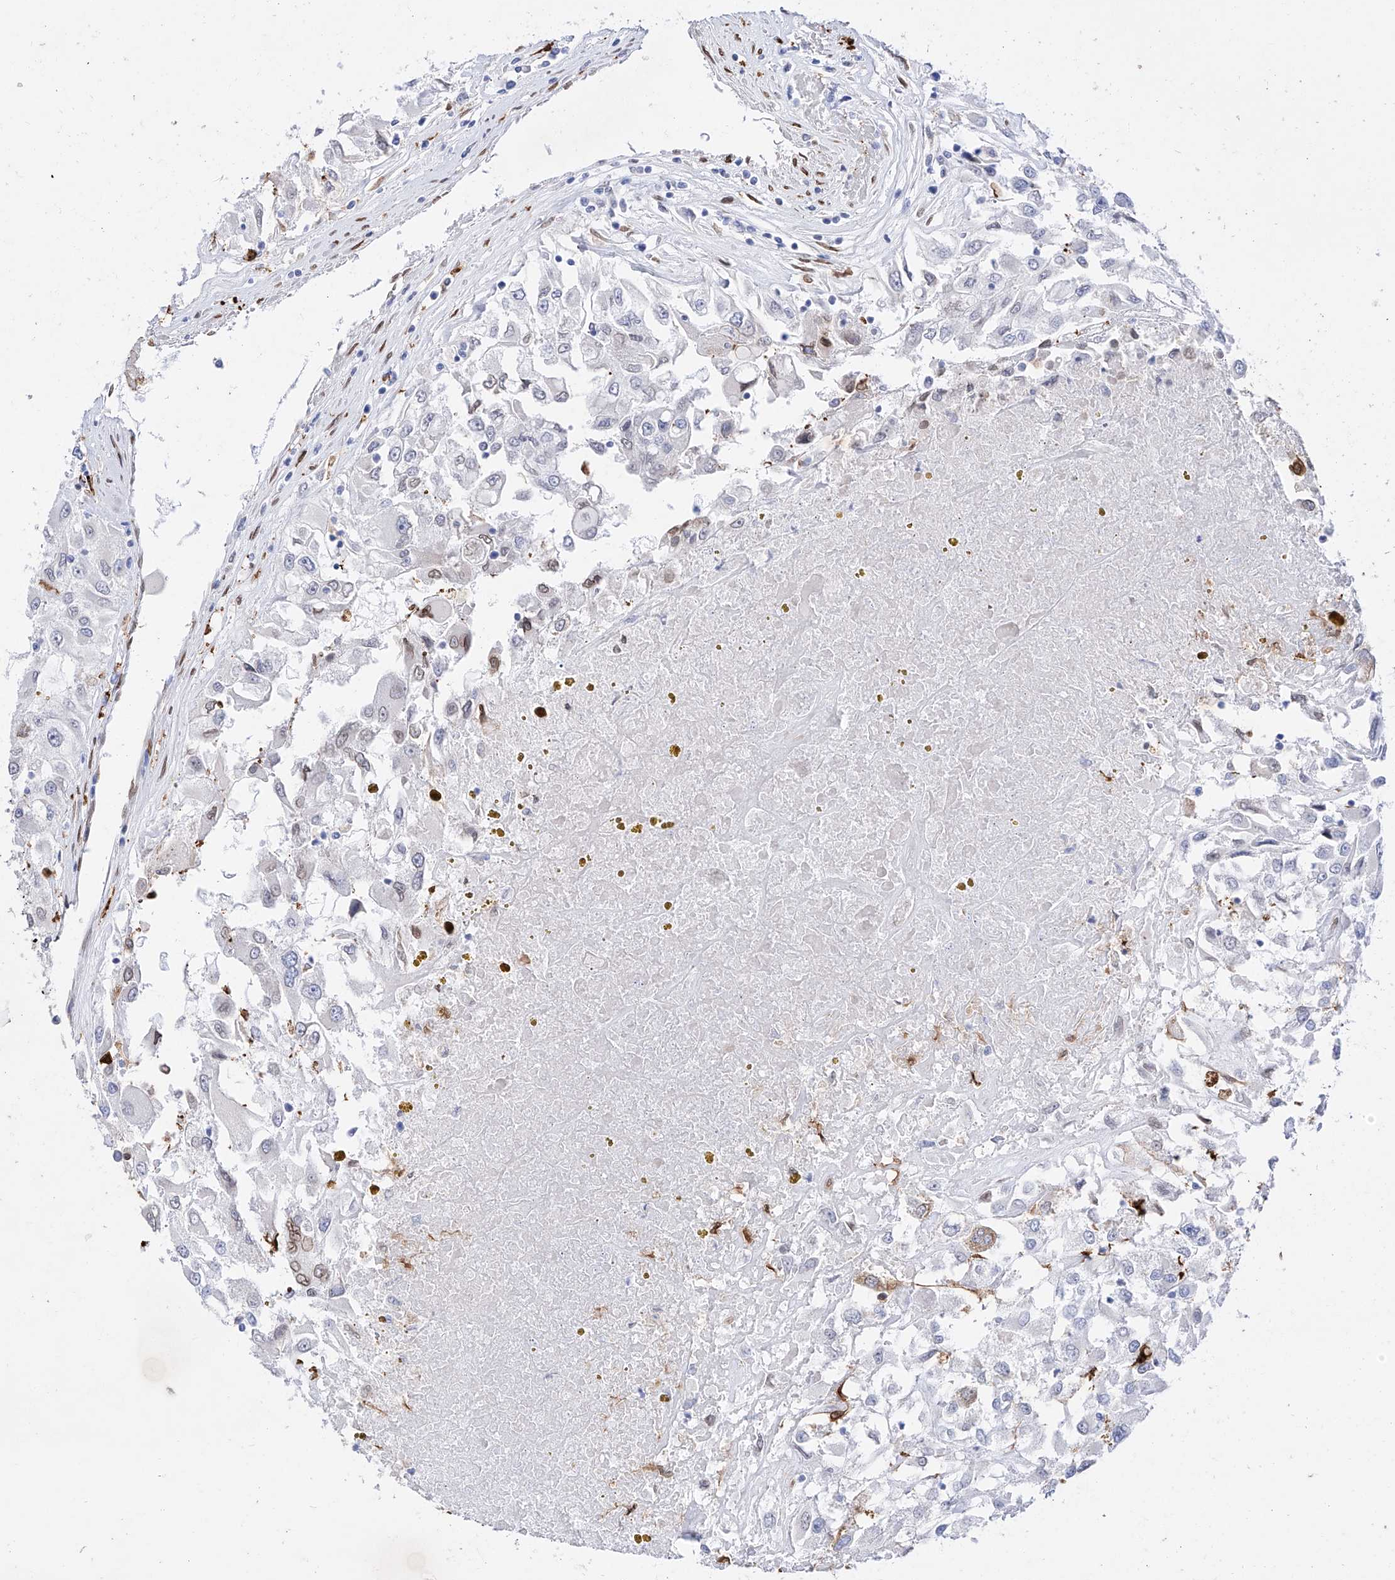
{"staining": {"intensity": "negative", "quantity": "none", "location": "none"}, "tissue": "renal cancer", "cell_type": "Tumor cells", "image_type": "cancer", "snomed": [{"axis": "morphology", "description": "Adenocarcinoma, NOS"}, {"axis": "topography", "description": "Kidney"}], "caption": "Renal cancer stained for a protein using IHC demonstrates no expression tumor cells.", "gene": "LCLAT1", "patient": {"sex": "female", "age": 52}}